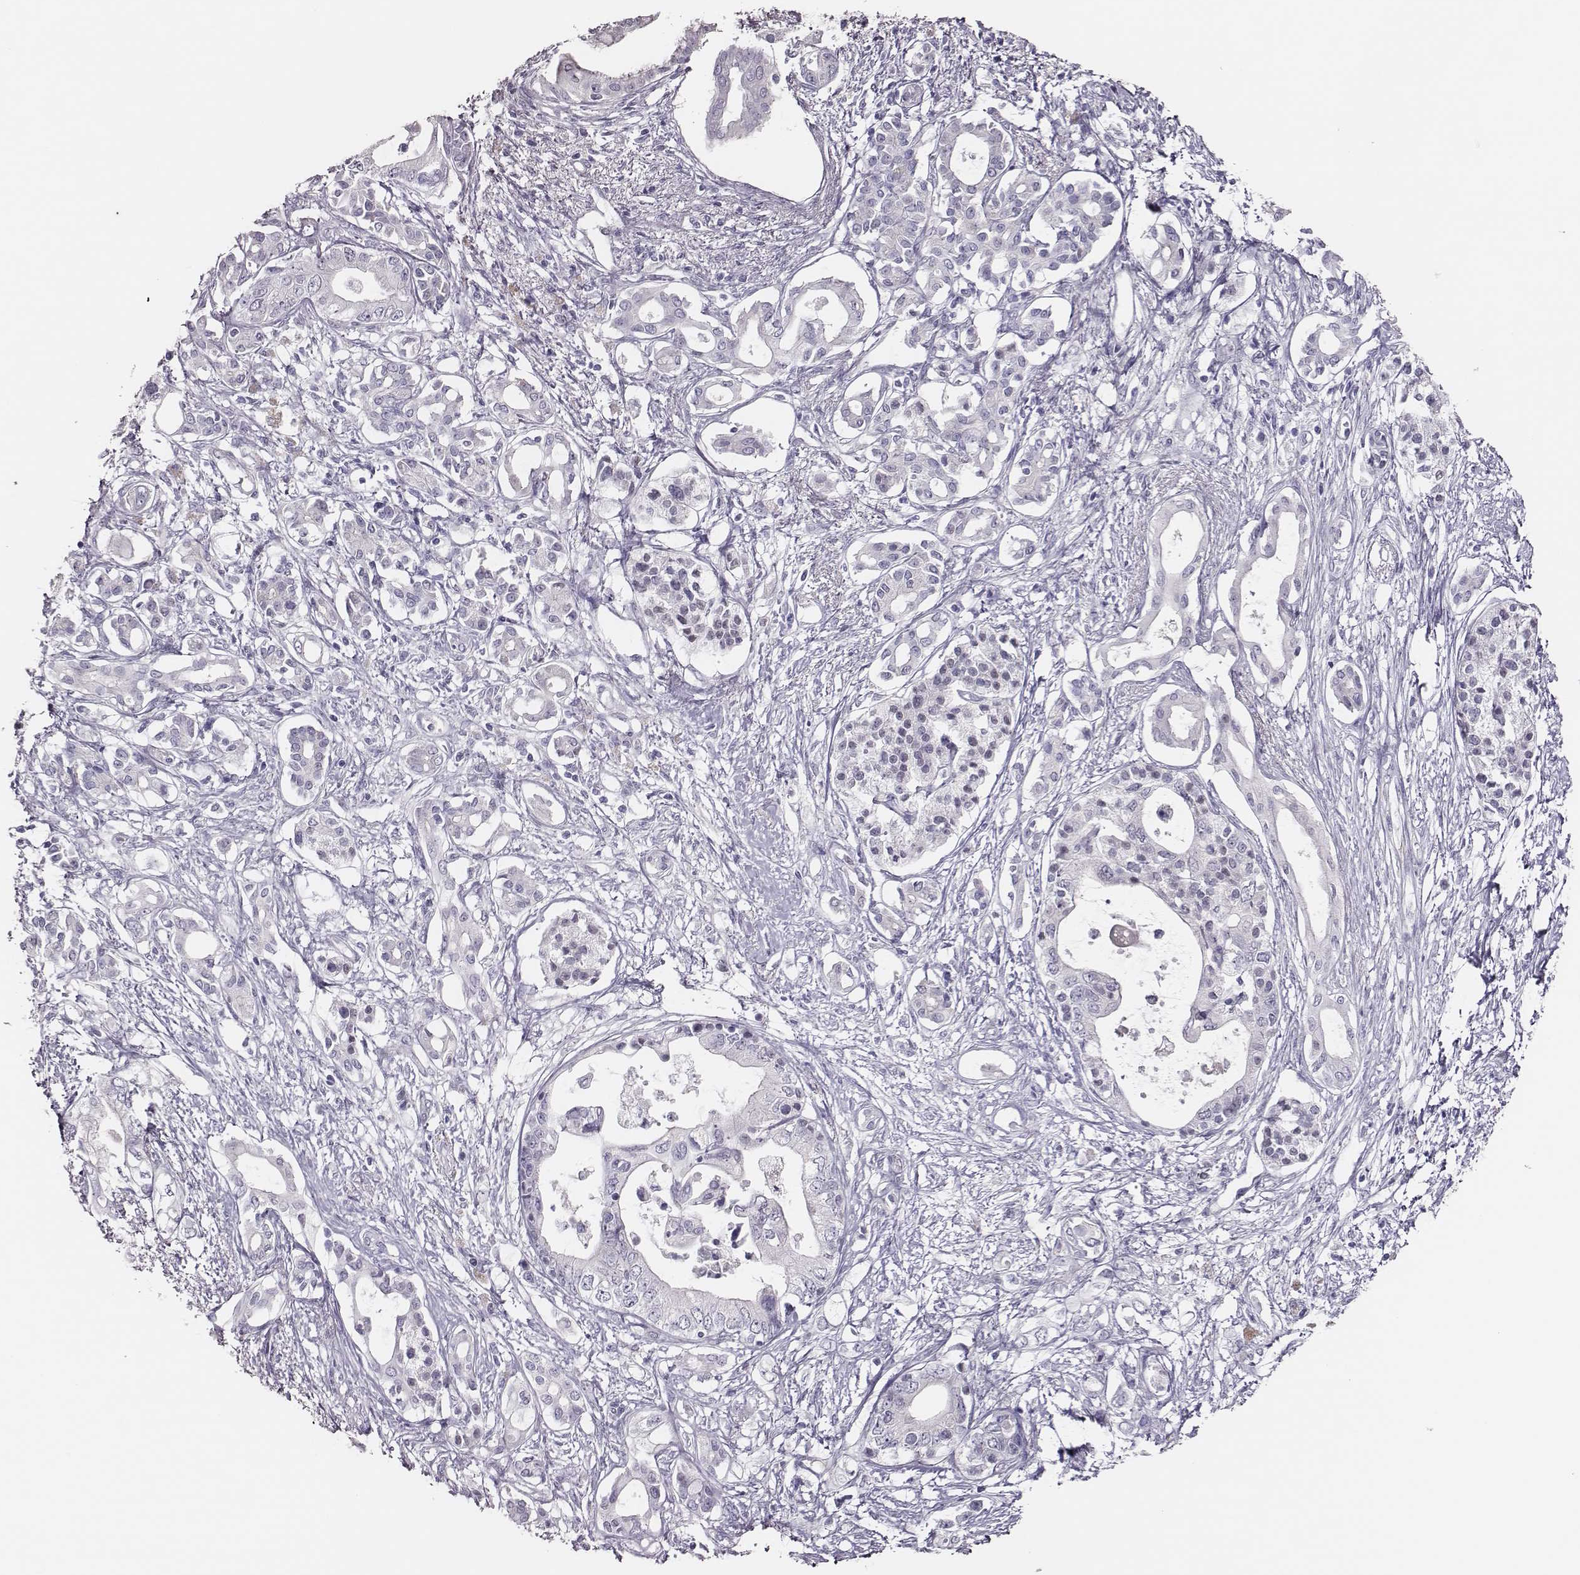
{"staining": {"intensity": "negative", "quantity": "none", "location": "none"}, "tissue": "pancreatic cancer", "cell_type": "Tumor cells", "image_type": "cancer", "snomed": [{"axis": "morphology", "description": "Adenocarcinoma, NOS"}, {"axis": "topography", "description": "Pancreas"}], "caption": "Micrograph shows no protein expression in tumor cells of pancreatic cancer tissue.", "gene": "SCML2", "patient": {"sex": "female", "age": 63}}